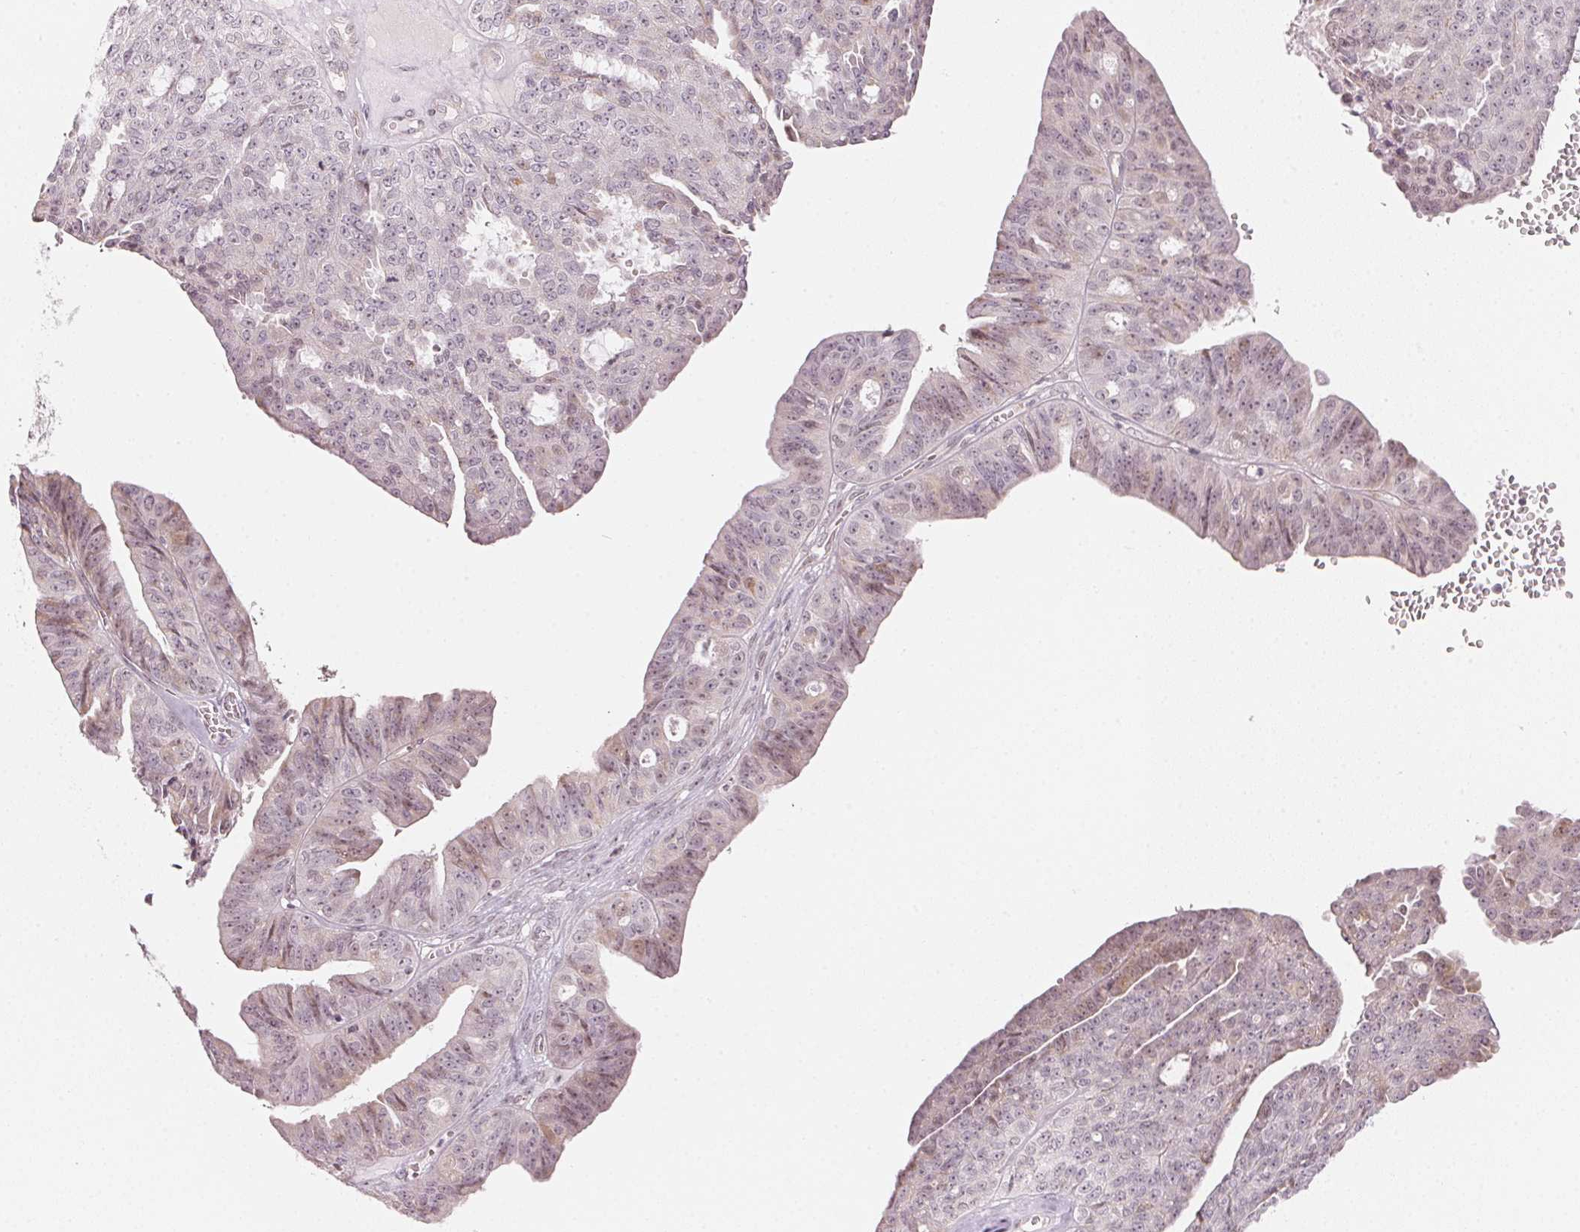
{"staining": {"intensity": "weak", "quantity": "<25%", "location": "nuclear"}, "tissue": "ovarian cancer", "cell_type": "Tumor cells", "image_type": "cancer", "snomed": [{"axis": "morphology", "description": "Cystadenocarcinoma, serous, NOS"}, {"axis": "topography", "description": "Ovary"}], "caption": "Protein analysis of ovarian cancer shows no significant staining in tumor cells. (Stains: DAB IHC with hematoxylin counter stain, Microscopy: brightfield microscopy at high magnification).", "gene": "KAT6A", "patient": {"sex": "female", "age": 71}}